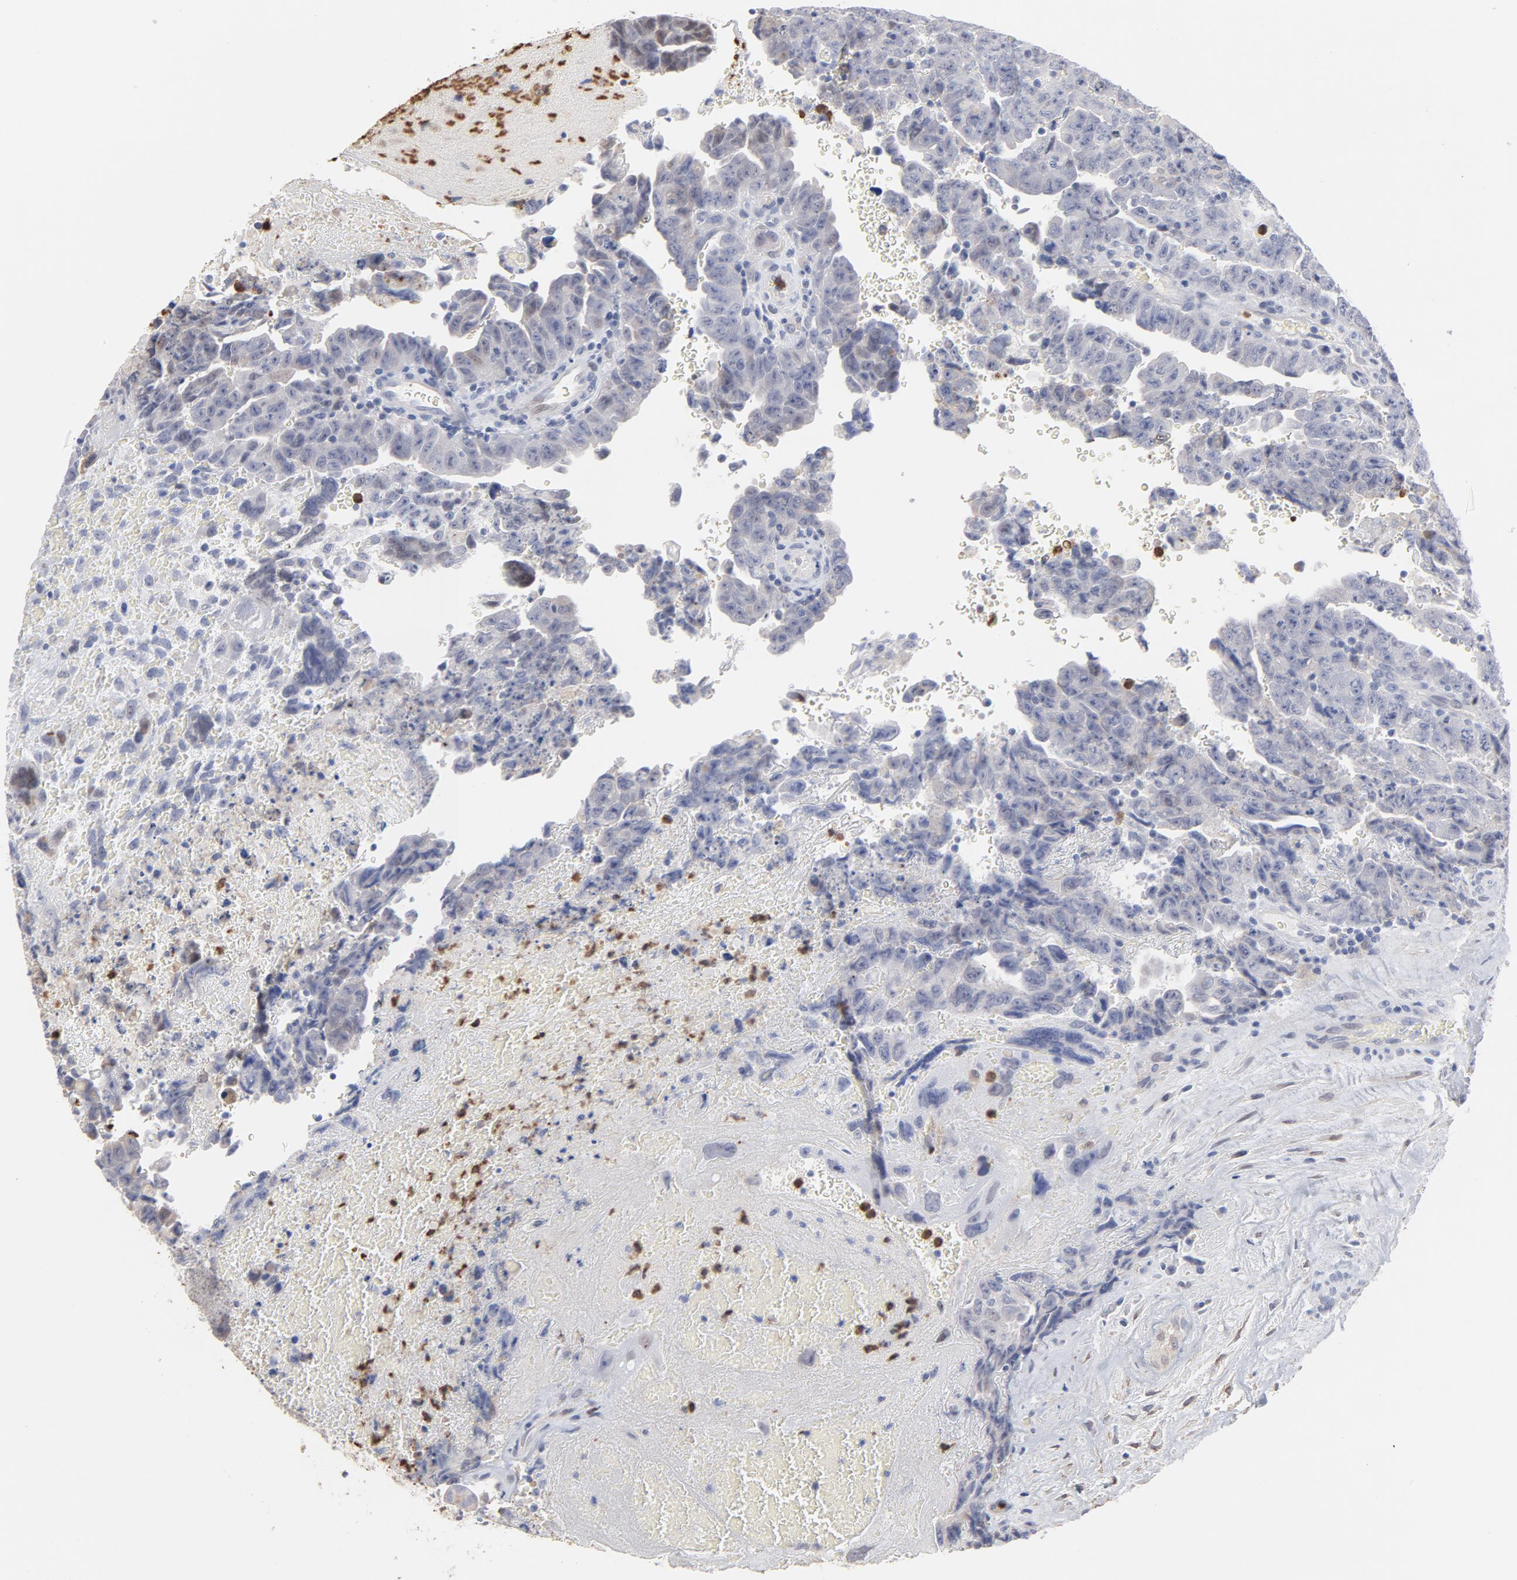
{"staining": {"intensity": "weak", "quantity": "<25%", "location": "cytoplasmic/membranous,nuclear"}, "tissue": "testis cancer", "cell_type": "Tumor cells", "image_type": "cancer", "snomed": [{"axis": "morphology", "description": "Carcinoma, Embryonal, NOS"}, {"axis": "topography", "description": "Testis"}], "caption": "Image shows no significant protein expression in tumor cells of testis cancer (embryonal carcinoma).", "gene": "PNMA1", "patient": {"sex": "male", "age": 28}}